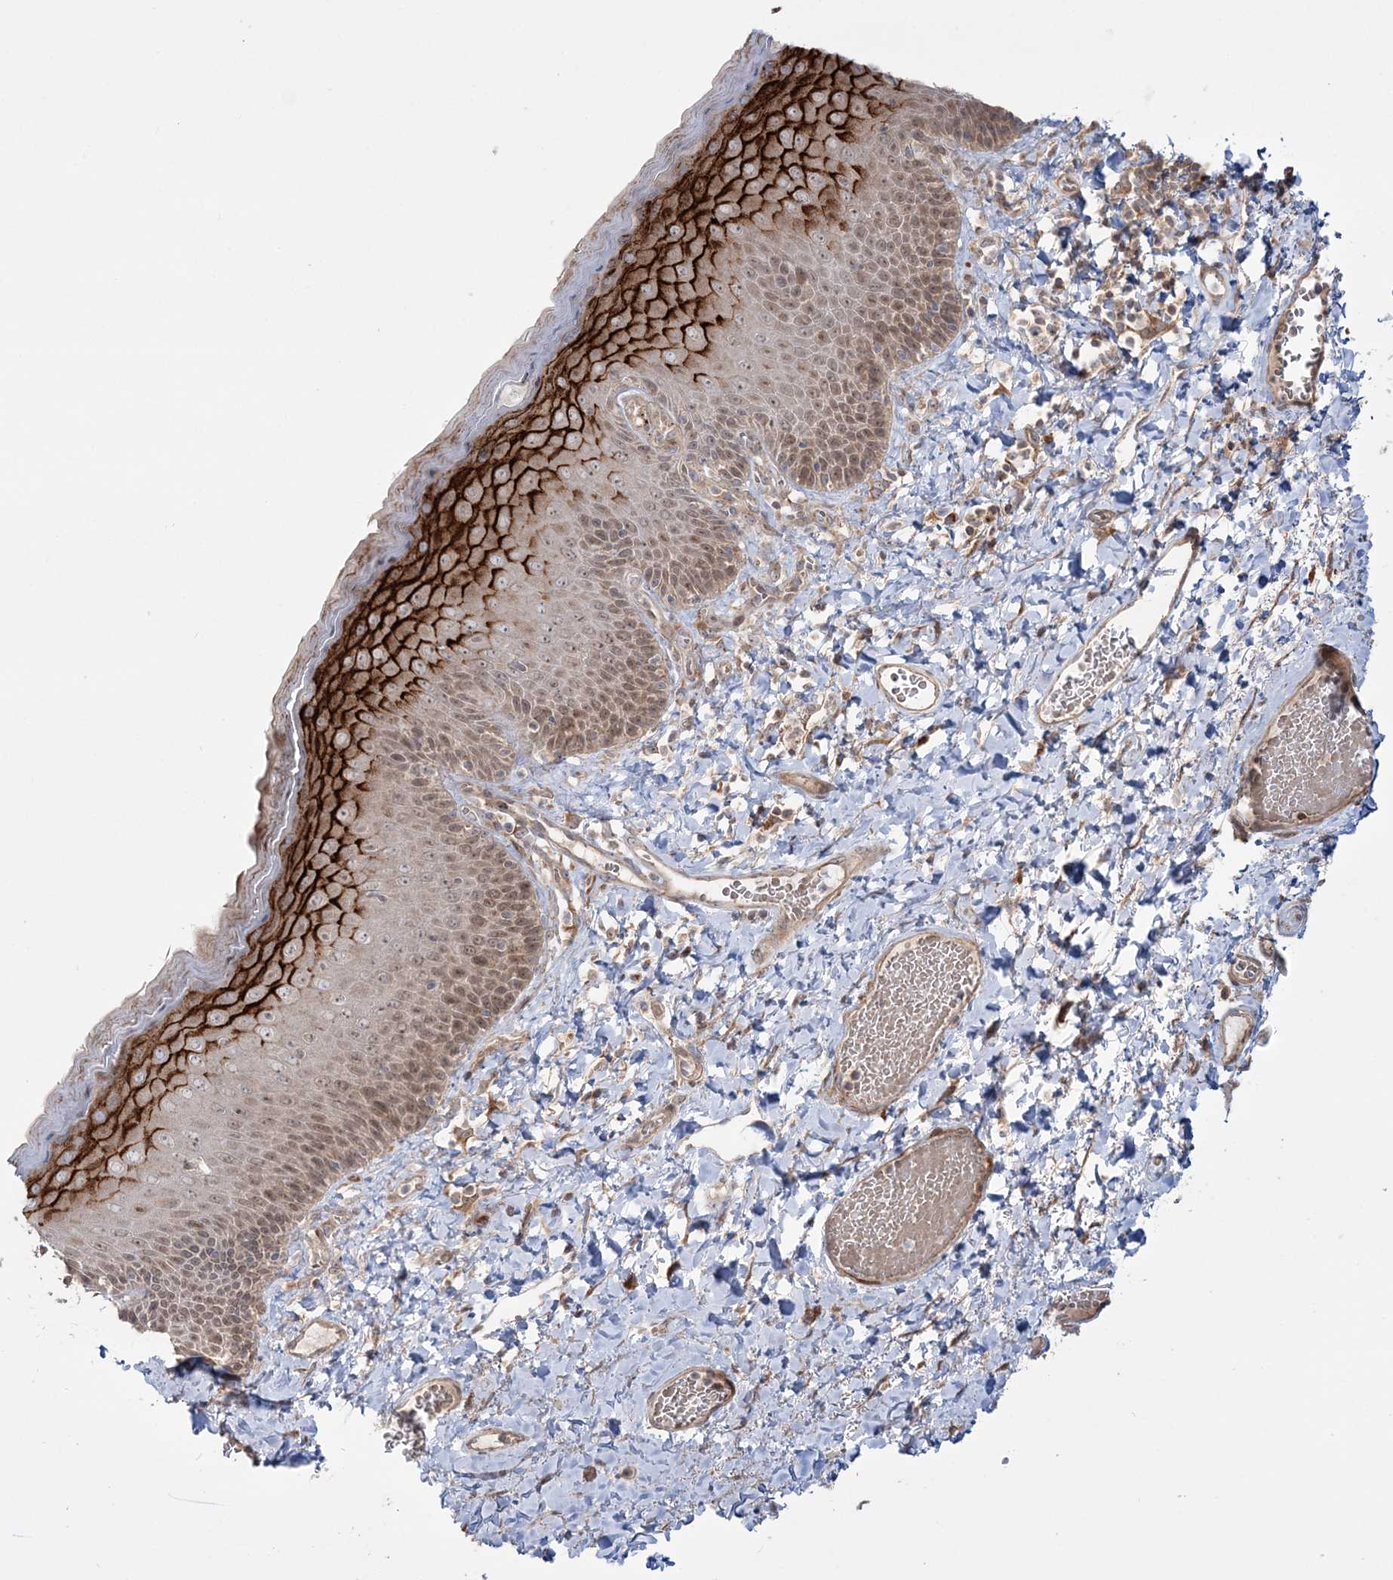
{"staining": {"intensity": "strong", "quantity": "25%-75%", "location": "cytoplasmic/membranous,nuclear"}, "tissue": "skin", "cell_type": "Epidermal cells", "image_type": "normal", "snomed": [{"axis": "morphology", "description": "Normal tissue, NOS"}, {"axis": "topography", "description": "Anal"}], "caption": "Skin stained with DAB immunohistochemistry exhibits high levels of strong cytoplasmic/membranous,nuclear expression in approximately 25%-75% of epidermal cells. (Brightfield microscopy of DAB IHC at high magnification).", "gene": "MOCS2", "patient": {"sex": "male", "age": 69}}